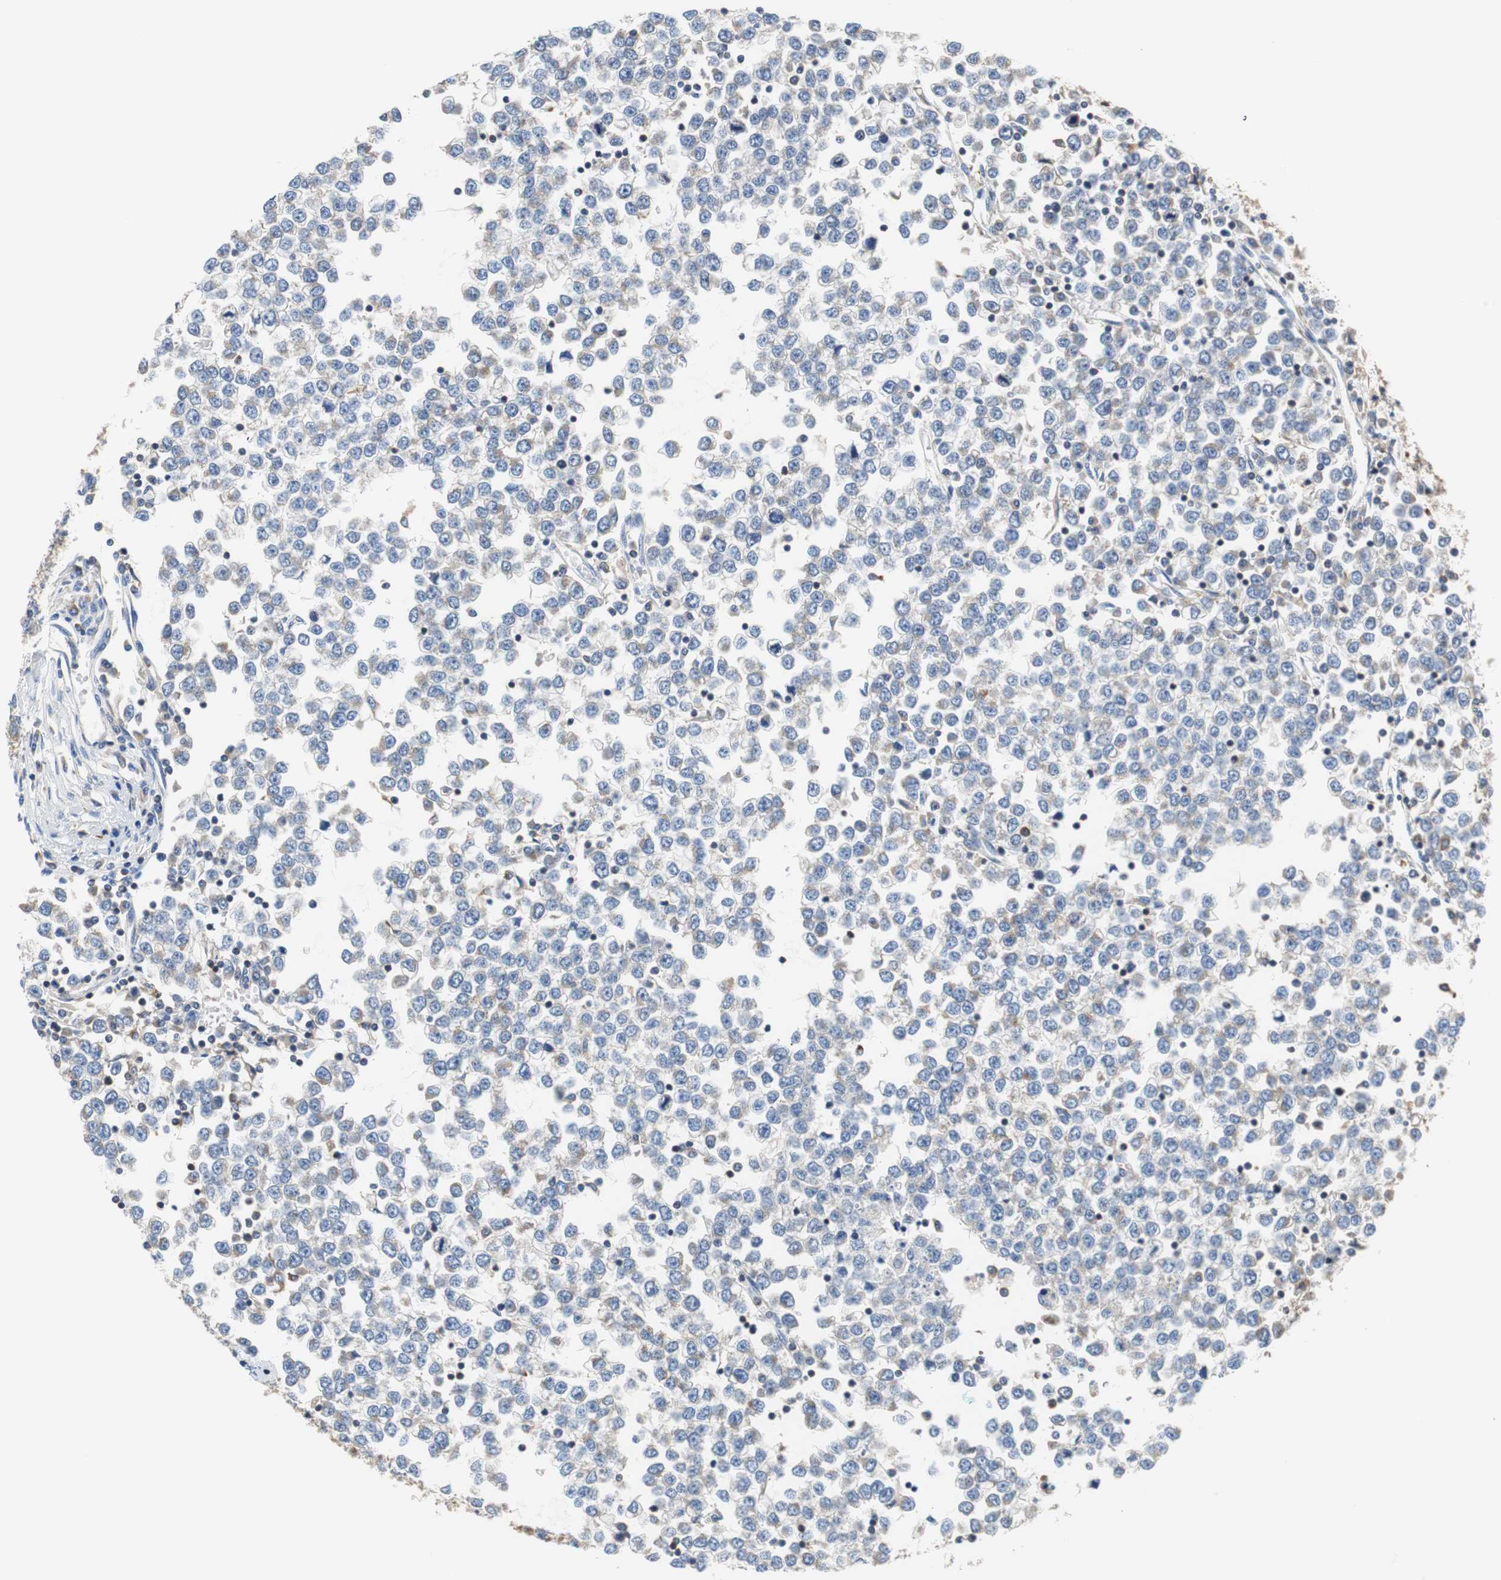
{"staining": {"intensity": "moderate", "quantity": "25%-75%", "location": "cytoplasmic/membranous"}, "tissue": "testis cancer", "cell_type": "Tumor cells", "image_type": "cancer", "snomed": [{"axis": "morphology", "description": "Seminoma, NOS"}, {"axis": "topography", "description": "Testis"}], "caption": "Testis cancer stained for a protein reveals moderate cytoplasmic/membranous positivity in tumor cells. The staining is performed using DAB brown chromogen to label protein expression. The nuclei are counter-stained blue using hematoxylin.", "gene": "VAMP8", "patient": {"sex": "male", "age": 65}}